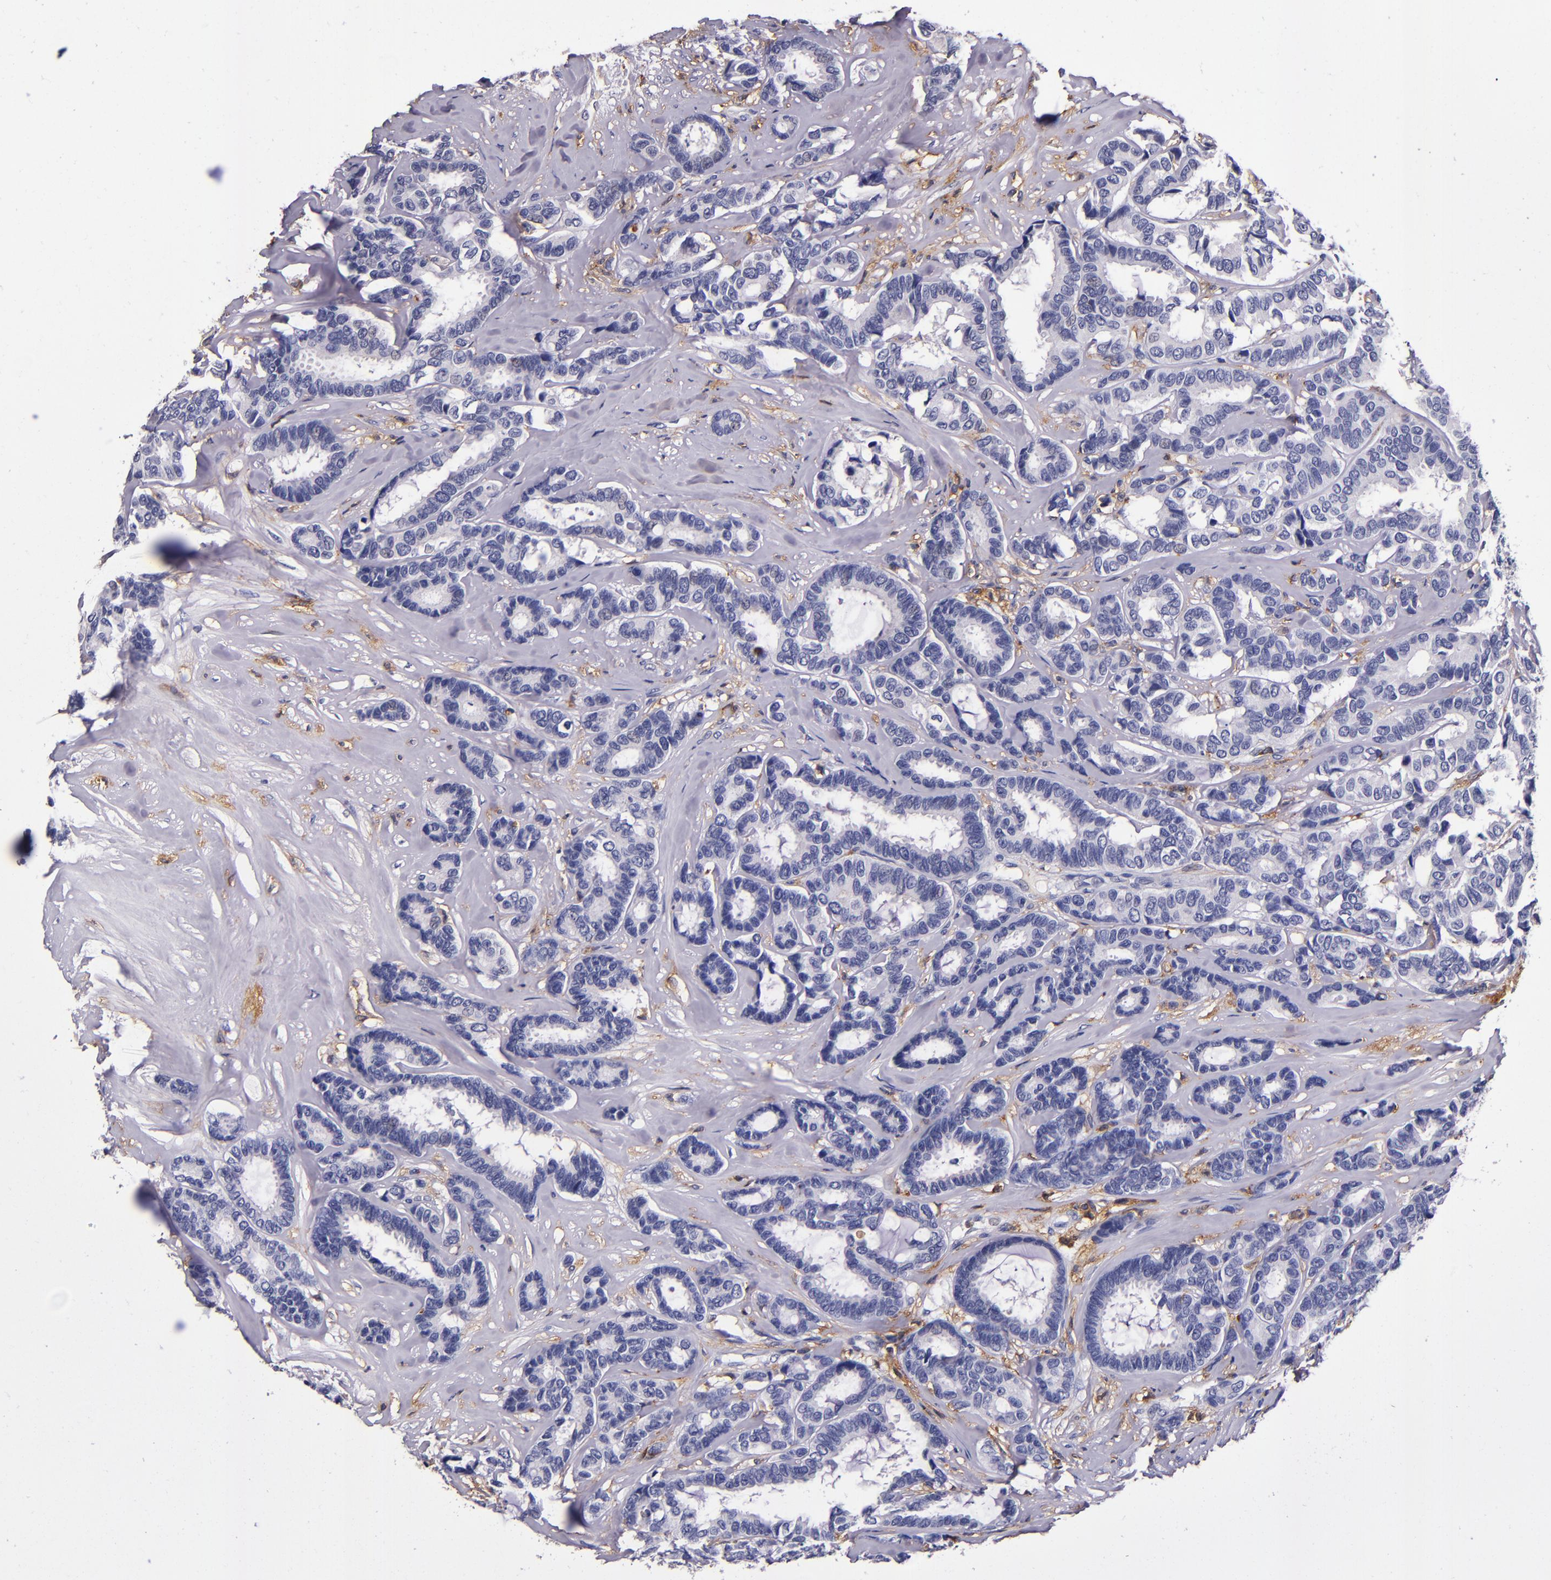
{"staining": {"intensity": "negative", "quantity": "none", "location": "none"}, "tissue": "breast cancer", "cell_type": "Tumor cells", "image_type": "cancer", "snomed": [{"axis": "morphology", "description": "Duct carcinoma"}, {"axis": "topography", "description": "Breast"}], "caption": "Histopathology image shows no significant protein positivity in tumor cells of infiltrating ductal carcinoma (breast).", "gene": "SIRPA", "patient": {"sex": "female", "age": 87}}